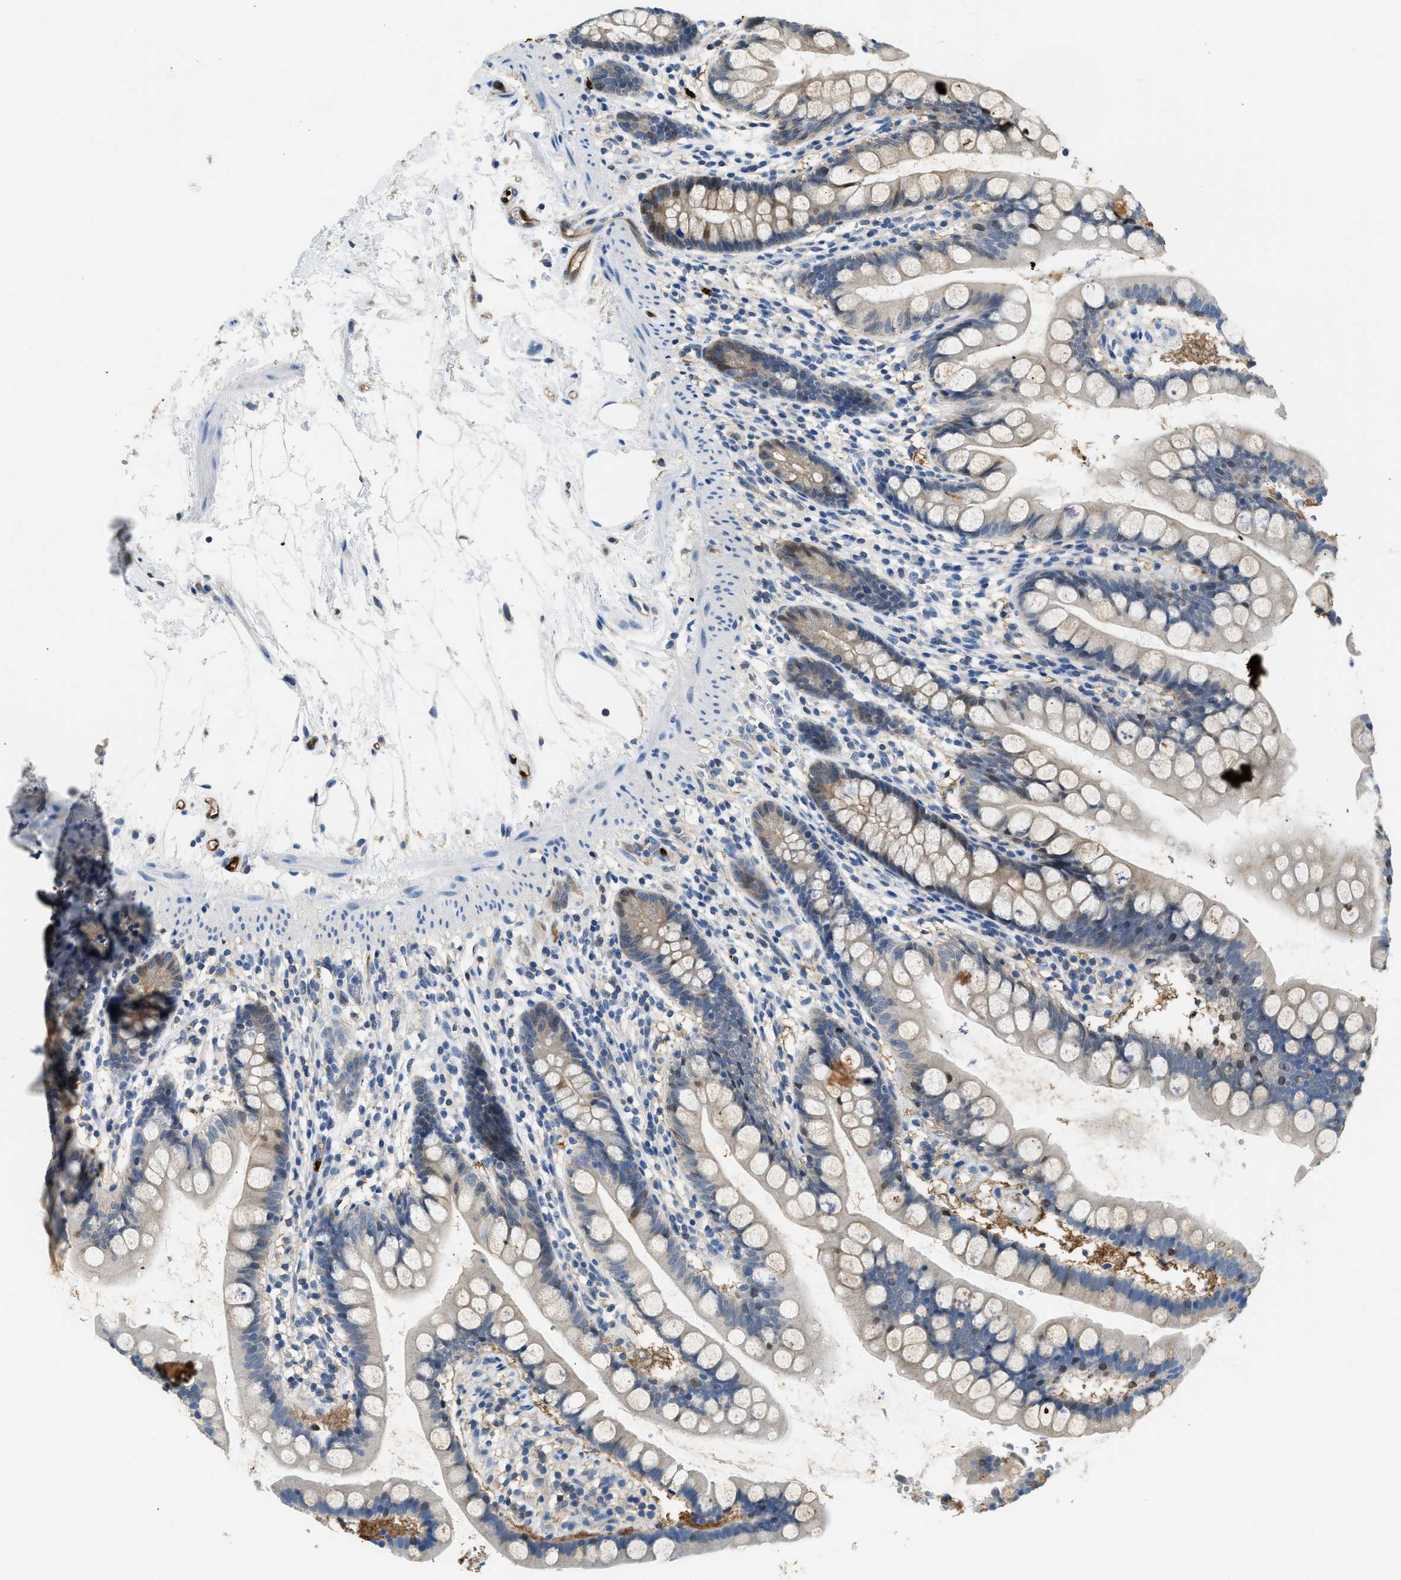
{"staining": {"intensity": "moderate", "quantity": "<25%", "location": "cytoplasmic/membranous,nuclear"}, "tissue": "small intestine", "cell_type": "Glandular cells", "image_type": "normal", "snomed": [{"axis": "morphology", "description": "Normal tissue, NOS"}, {"axis": "topography", "description": "Small intestine"}], "caption": "Small intestine stained with a brown dye exhibits moderate cytoplasmic/membranous,nuclear positive expression in about <25% of glandular cells.", "gene": "ANXA3", "patient": {"sex": "female", "age": 84}}